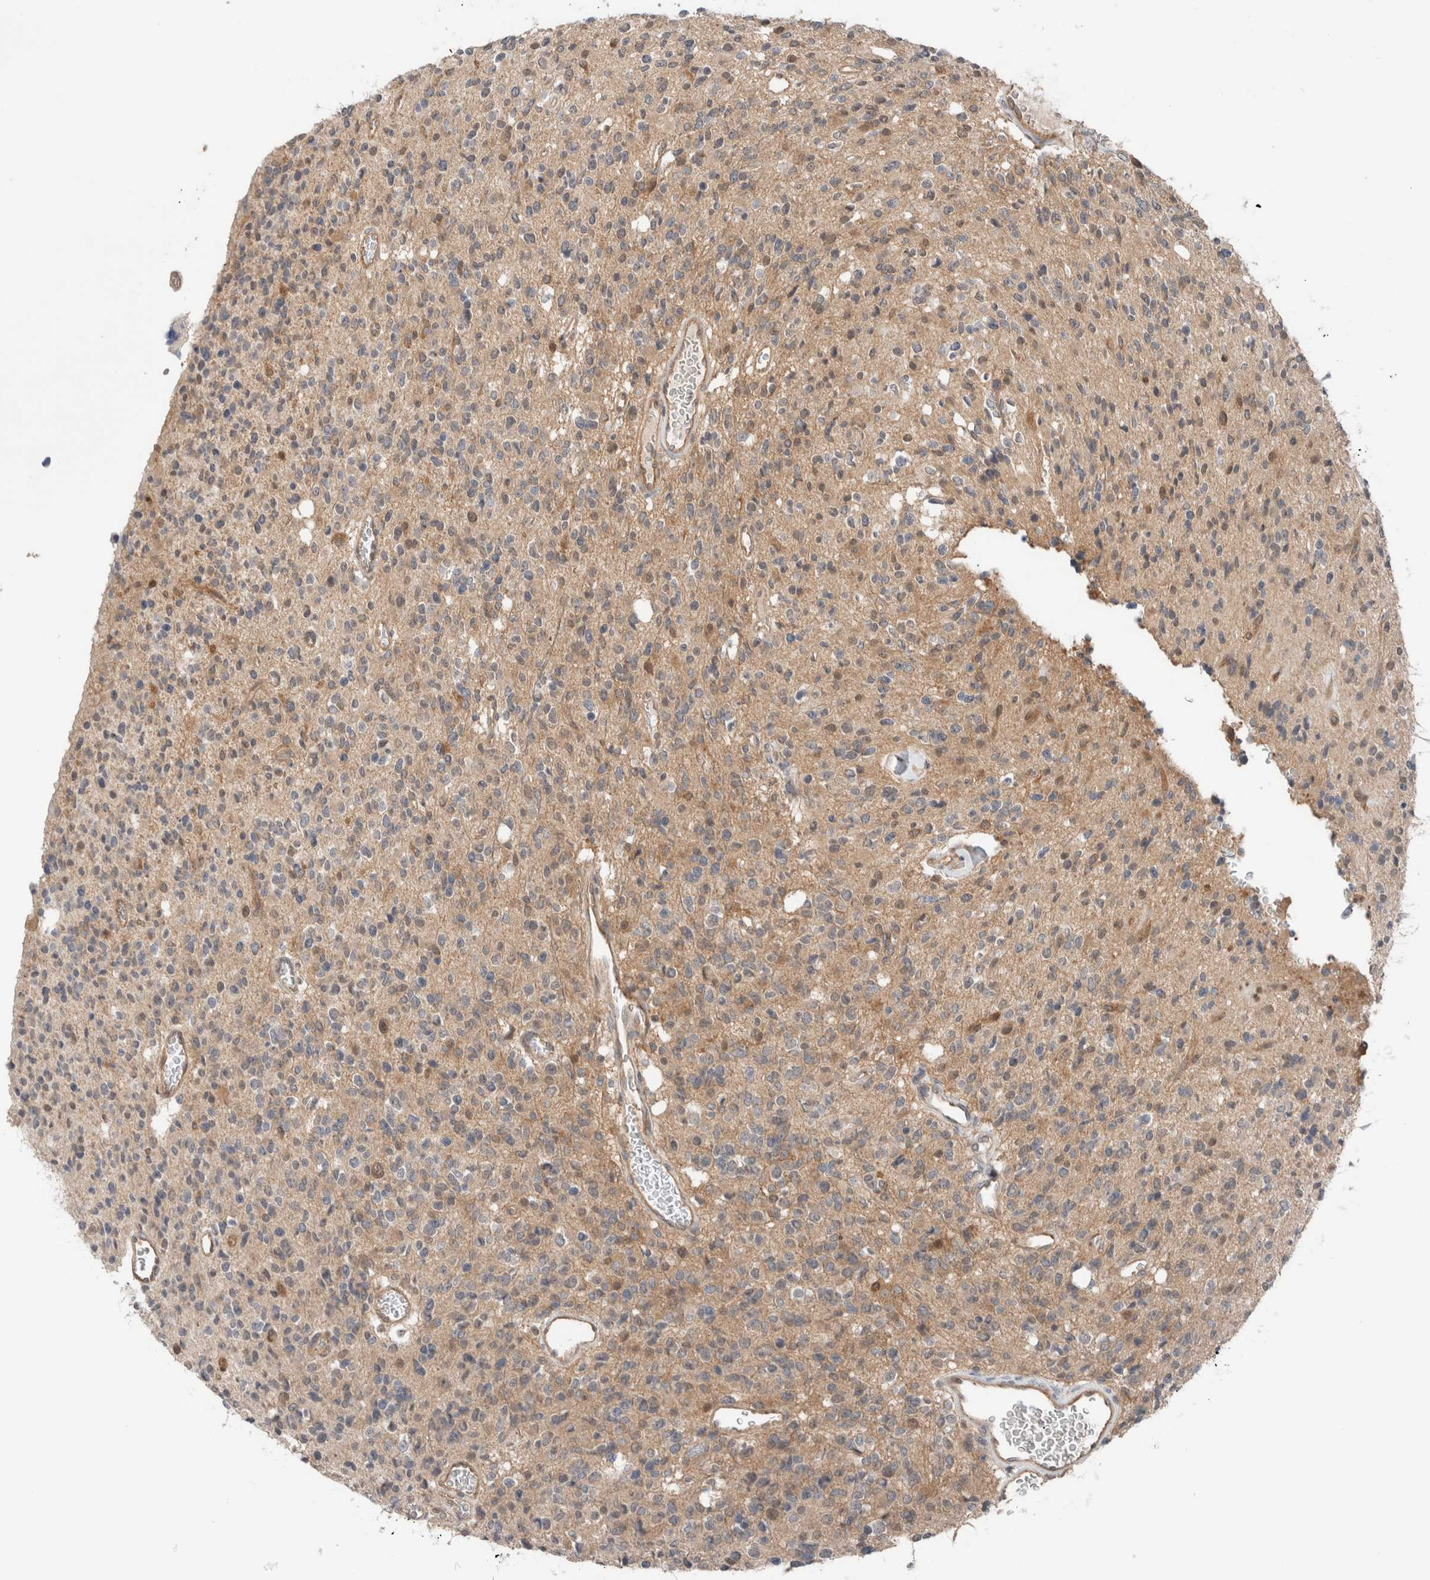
{"staining": {"intensity": "moderate", "quantity": "25%-75%", "location": "cytoplasmic/membranous,nuclear"}, "tissue": "glioma", "cell_type": "Tumor cells", "image_type": "cancer", "snomed": [{"axis": "morphology", "description": "Glioma, malignant, High grade"}, {"axis": "topography", "description": "Brain"}], "caption": "Tumor cells display moderate cytoplasmic/membranous and nuclear expression in about 25%-75% of cells in malignant glioma (high-grade). (DAB (3,3'-diaminobenzidine) IHC, brown staining for protein, blue staining for nuclei).", "gene": "XPNPEP1", "patient": {"sex": "male", "age": 34}}